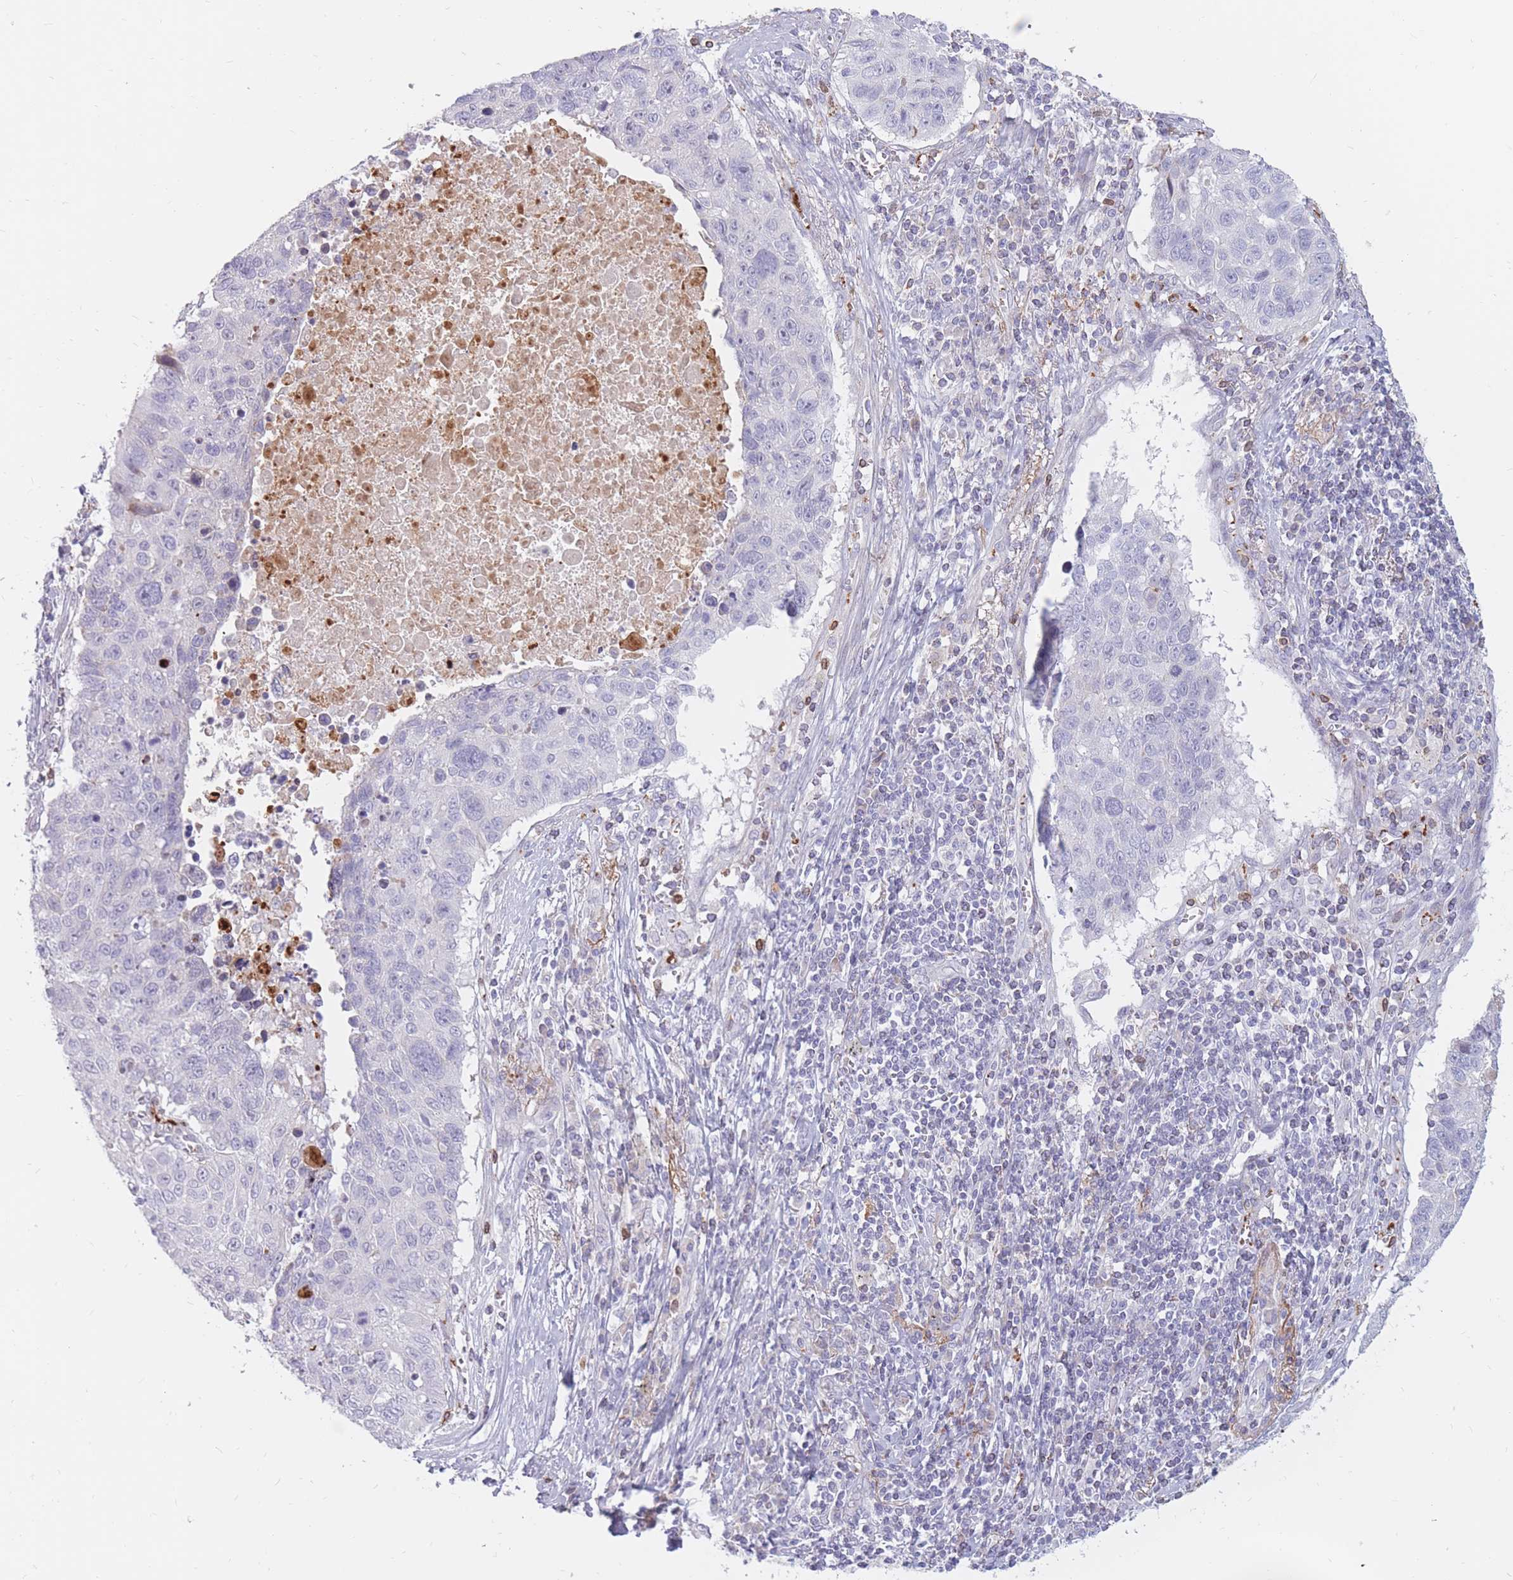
{"staining": {"intensity": "negative", "quantity": "none", "location": "none"}, "tissue": "lung cancer", "cell_type": "Tumor cells", "image_type": "cancer", "snomed": [{"axis": "morphology", "description": "Squamous cell carcinoma, NOS"}, {"axis": "topography", "description": "Lung"}], "caption": "The IHC photomicrograph has no significant positivity in tumor cells of squamous cell carcinoma (lung) tissue. Brightfield microscopy of immunohistochemistry stained with DAB (brown) and hematoxylin (blue), captured at high magnification.", "gene": "PTGDR", "patient": {"sex": "male", "age": 66}}